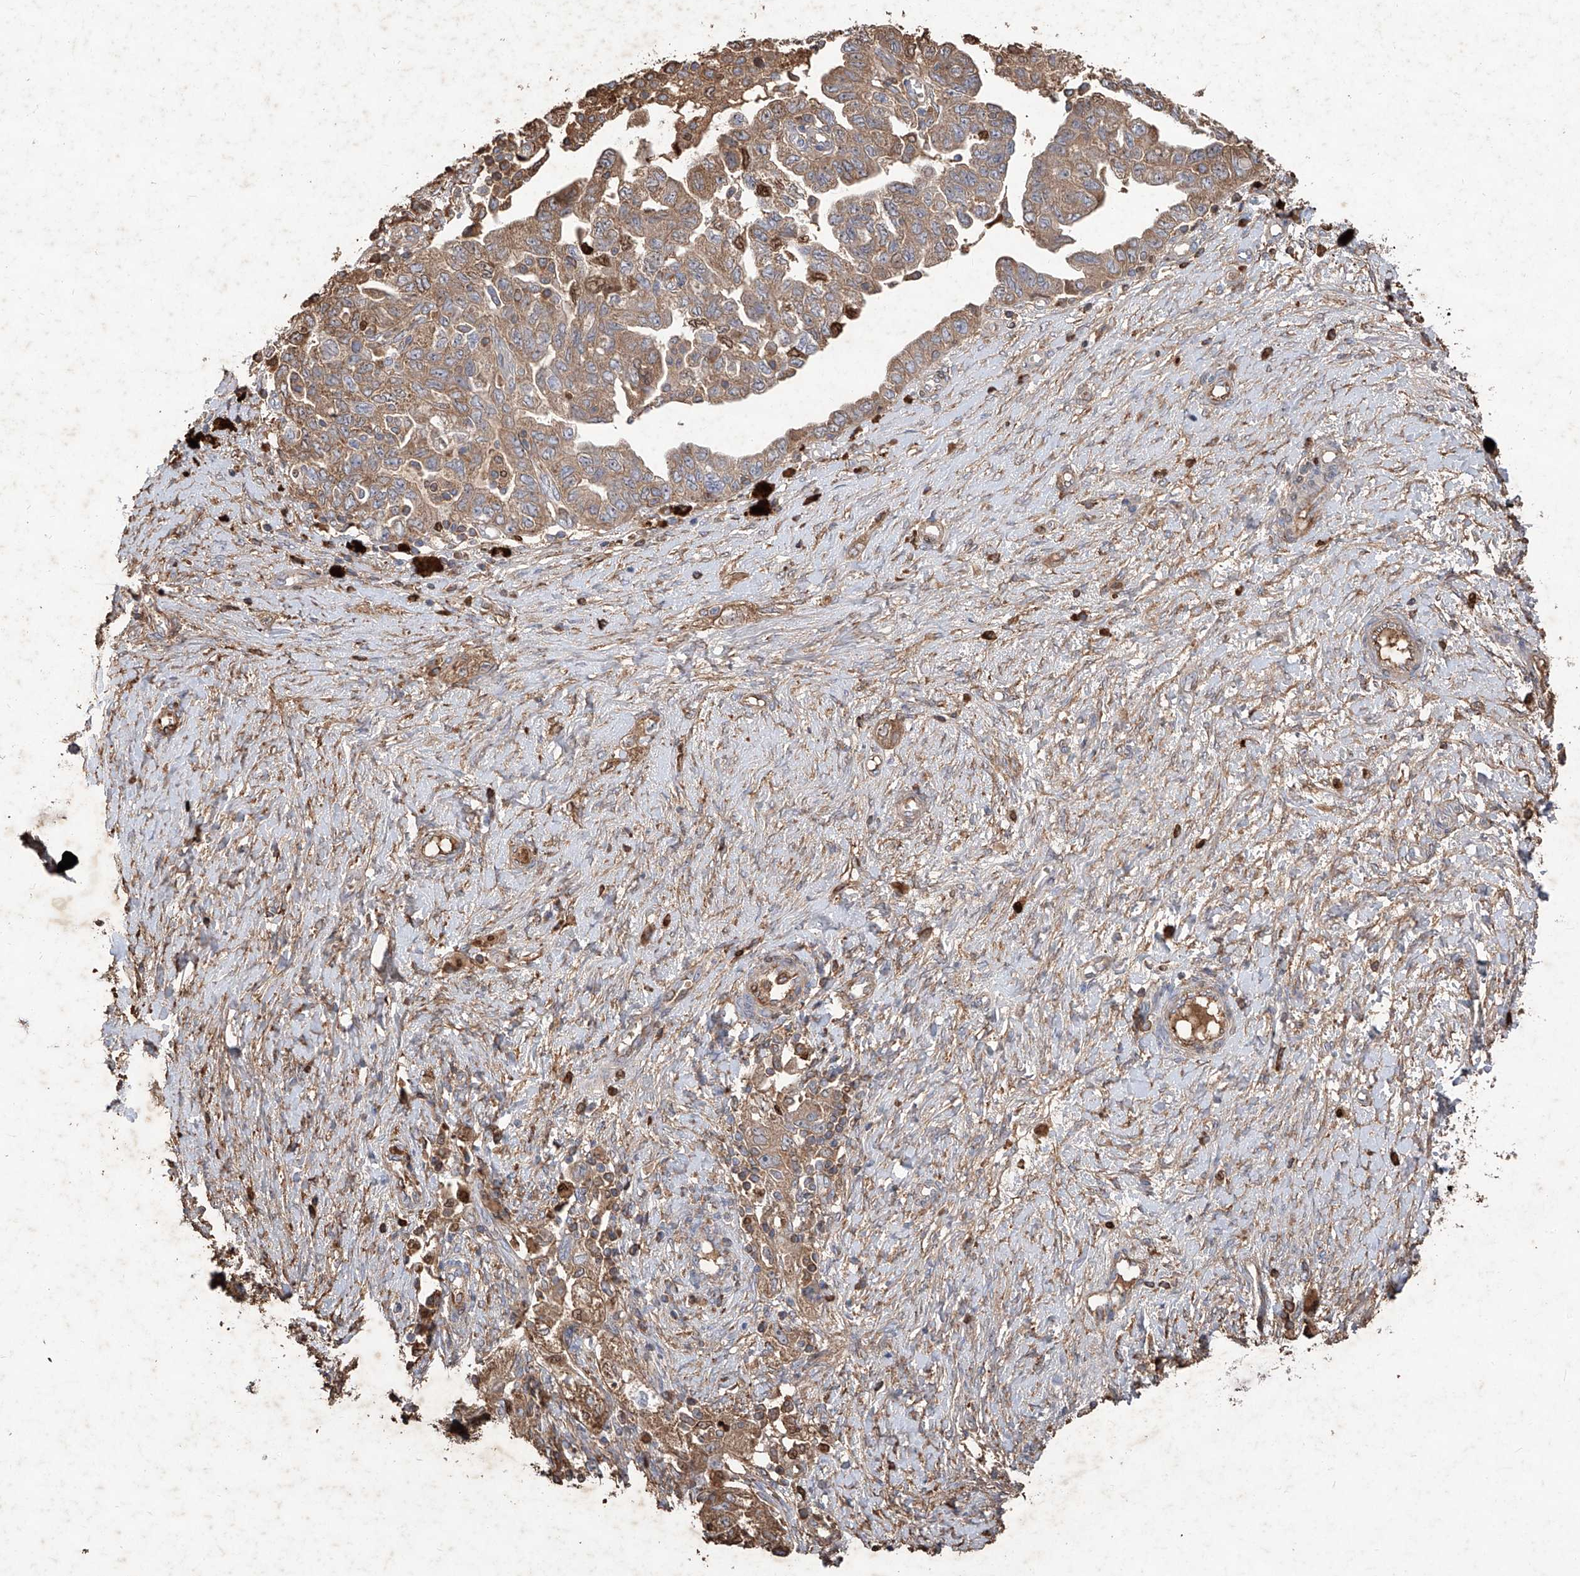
{"staining": {"intensity": "moderate", "quantity": ">75%", "location": "cytoplasmic/membranous,nuclear"}, "tissue": "ovarian cancer", "cell_type": "Tumor cells", "image_type": "cancer", "snomed": [{"axis": "morphology", "description": "Carcinoma, NOS"}, {"axis": "morphology", "description": "Cystadenocarcinoma, serous, NOS"}, {"axis": "topography", "description": "Ovary"}], "caption": "Immunohistochemical staining of human ovarian cancer (serous cystadenocarcinoma) exhibits medium levels of moderate cytoplasmic/membranous and nuclear protein positivity in about >75% of tumor cells.", "gene": "EDN1", "patient": {"sex": "female", "age": 69}}